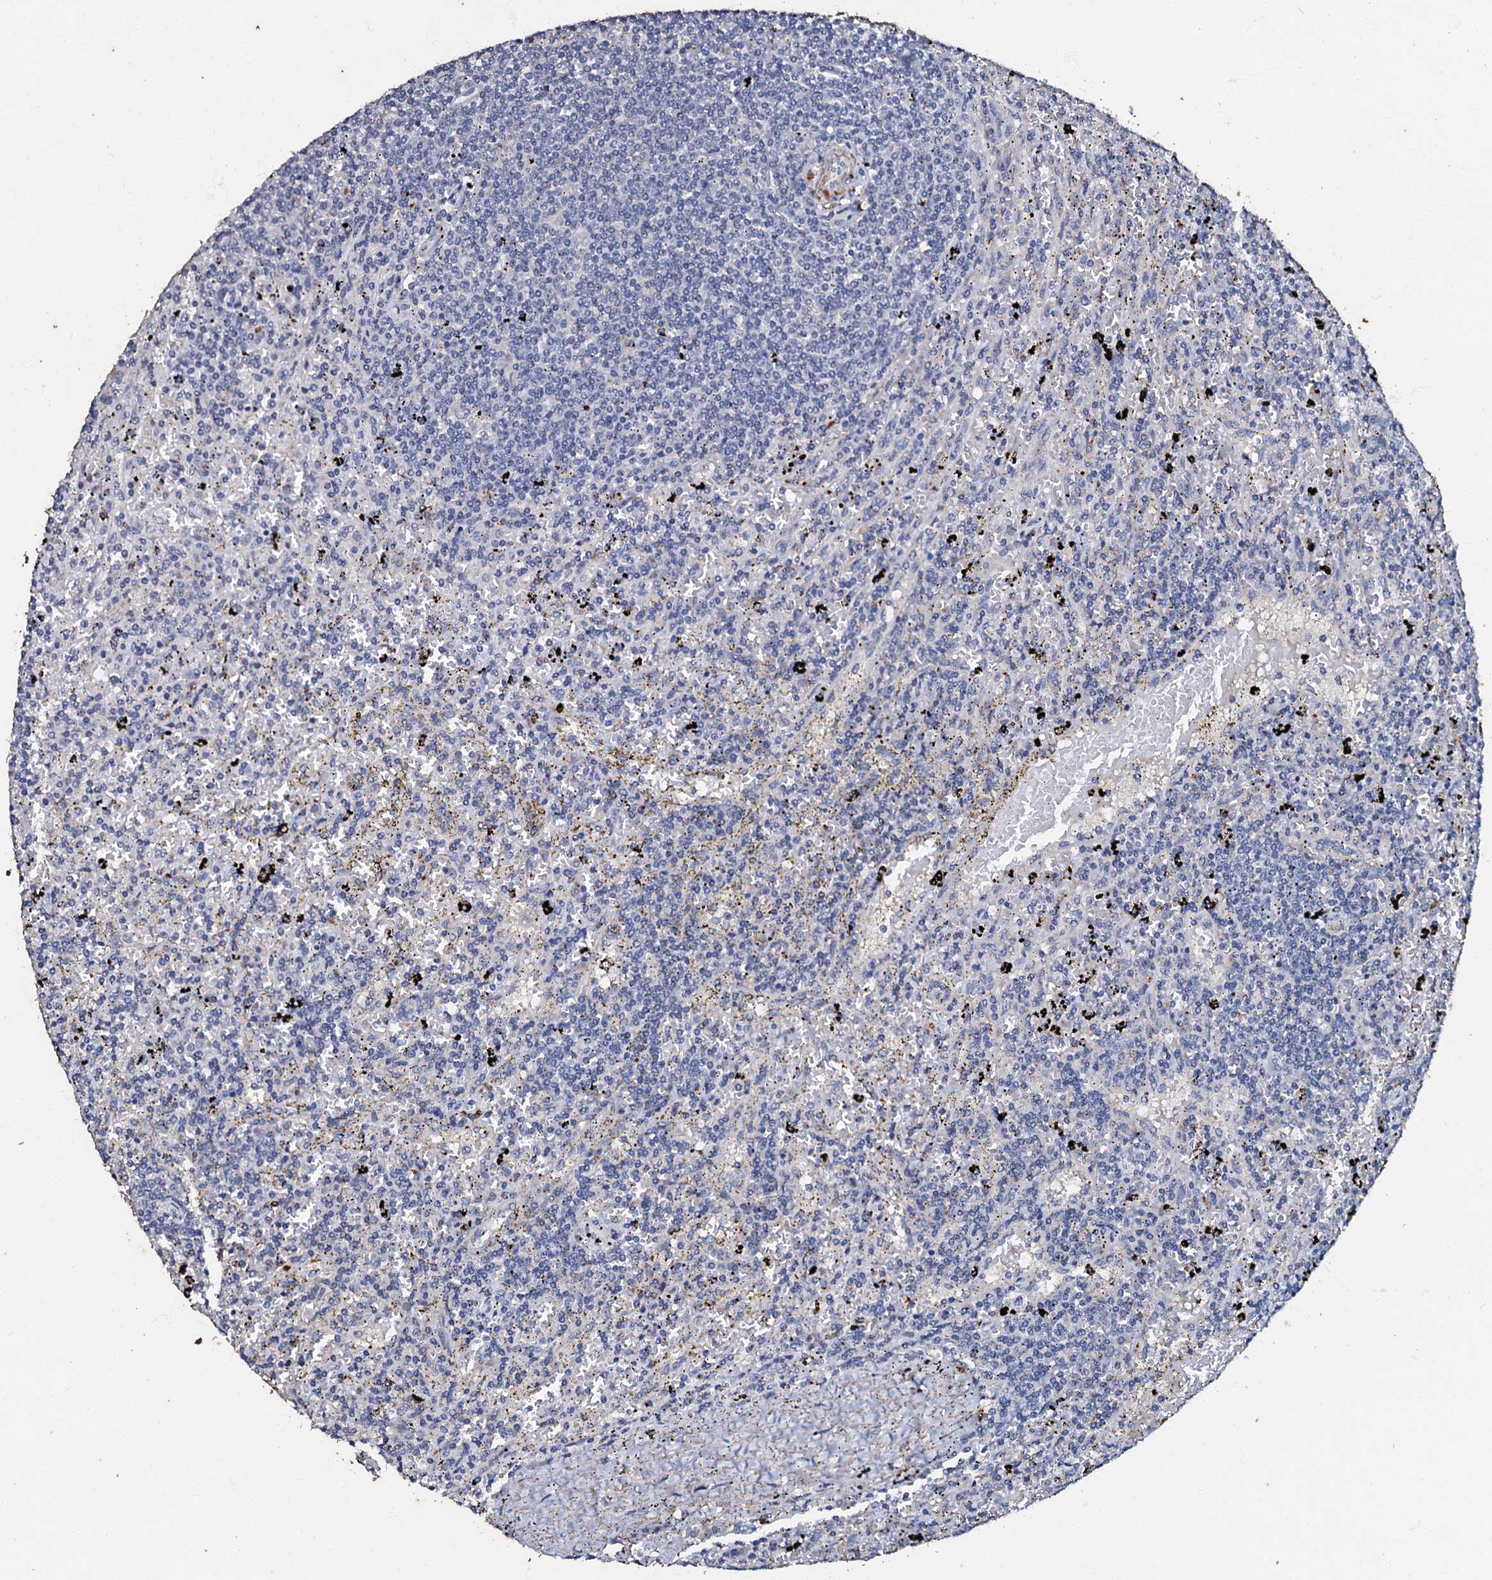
{"staining": {"intensity": "negative", "quantity": "none", "location": "none"}, "tissue": "lymphoma", "cell_type": "Tumor cells", "image_type": "cancer", "snomed": [{"axis": "morphology", "description": "Malignant lymphoma, non-Hodgkin's type, Low grade"}, {"axis": "topography", "description": "Spleen"}], "caption": "The micrograph displays no significant staining in tumor cells of lymphoma.", "gene": "MANSC4", "patient": {"sex": "male", "age": 76}}